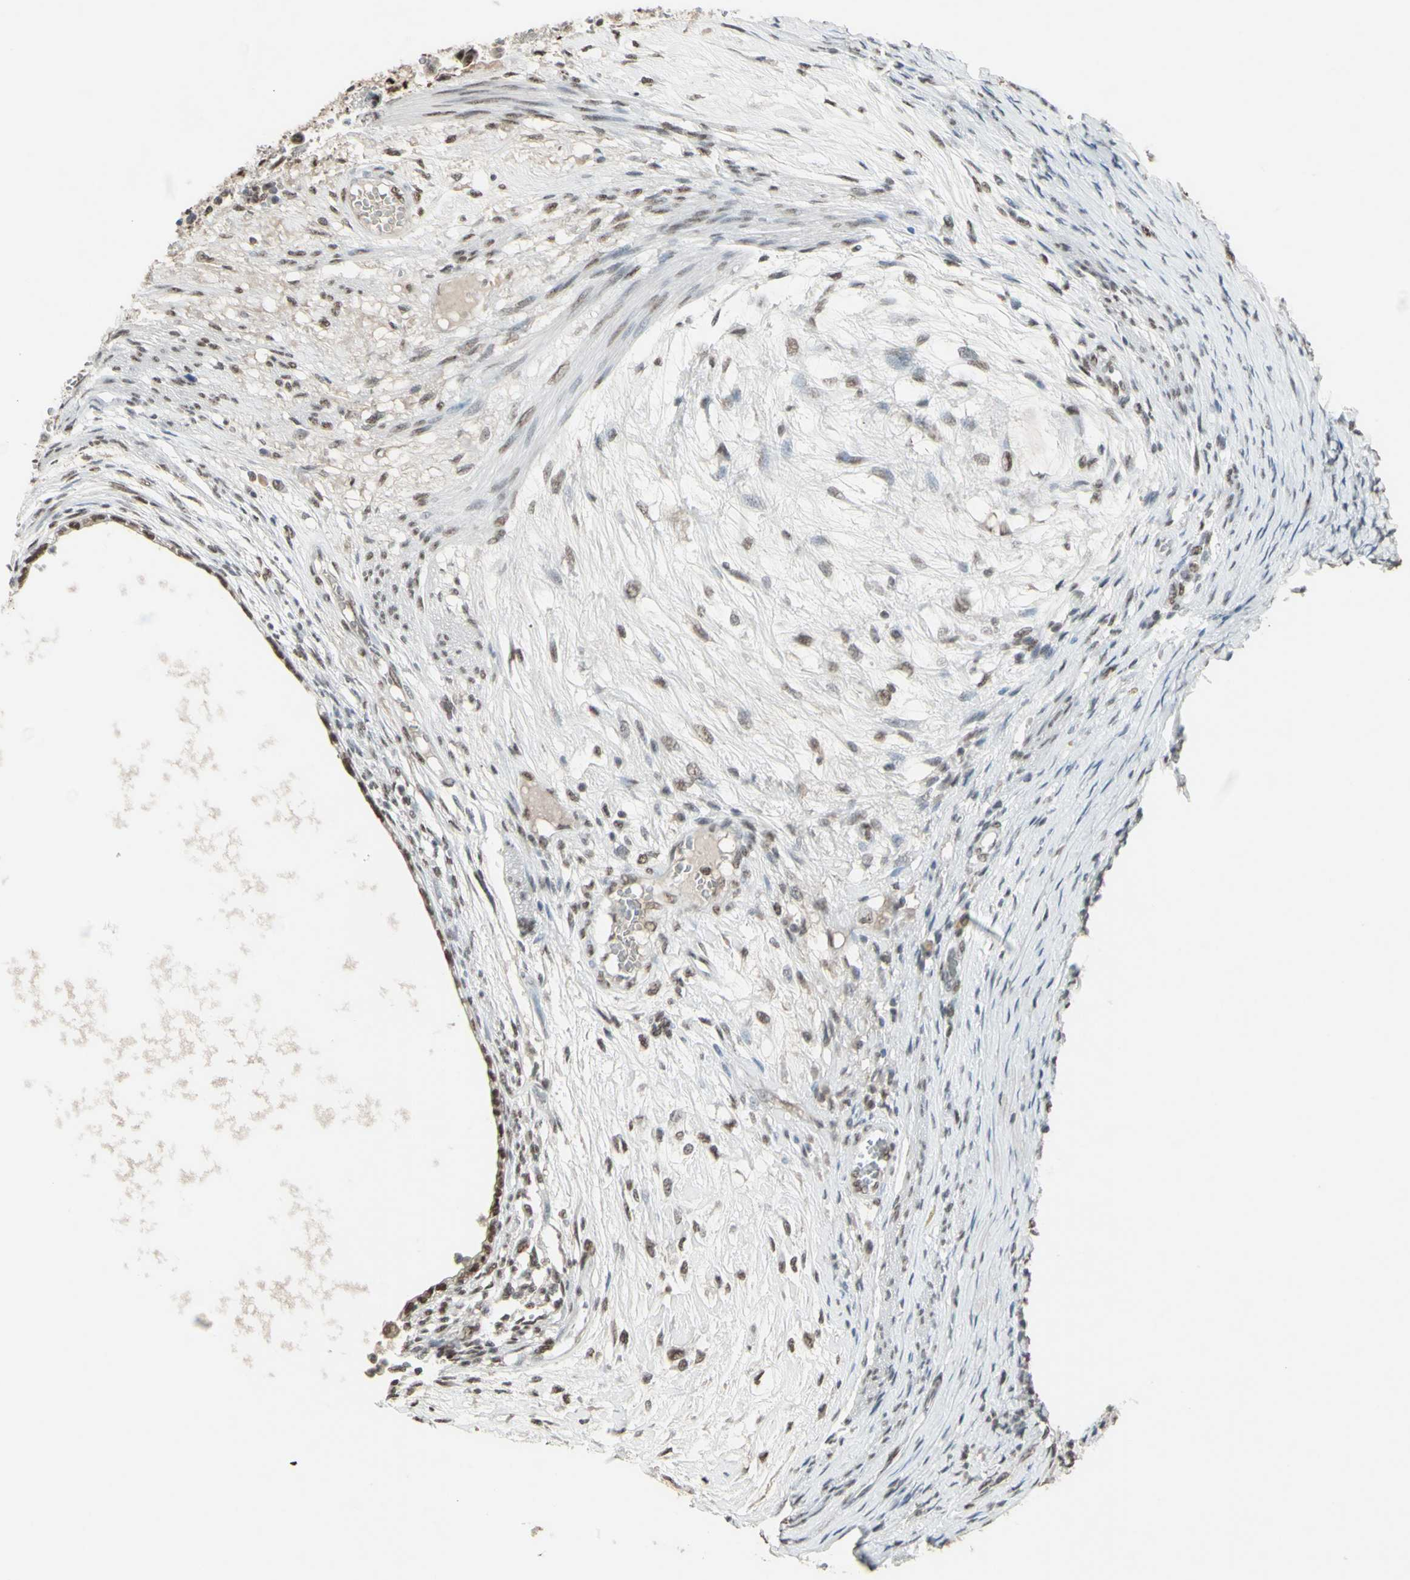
{"staining": {"intensity": "moderate", "quantity": ">75%", "location": "nuclear"}, "tissue": "testis cancer", "cell_type": "Tumor cells", "image_type": "cancer", "snomed": [{"axis": "morphology", "description": "Carcinoma, Embryonal, NOS"}, {"axis": "topography", "description": "Testis"}], "caption": "There is medium levels of moderate nuclear expression in tumor cells of embryonal carcinoma (testis), as demonstrated by immunohistochemical staining (brown color).", "gene": "TRIM28", "patient": {"sex": "male", "age": 26}}